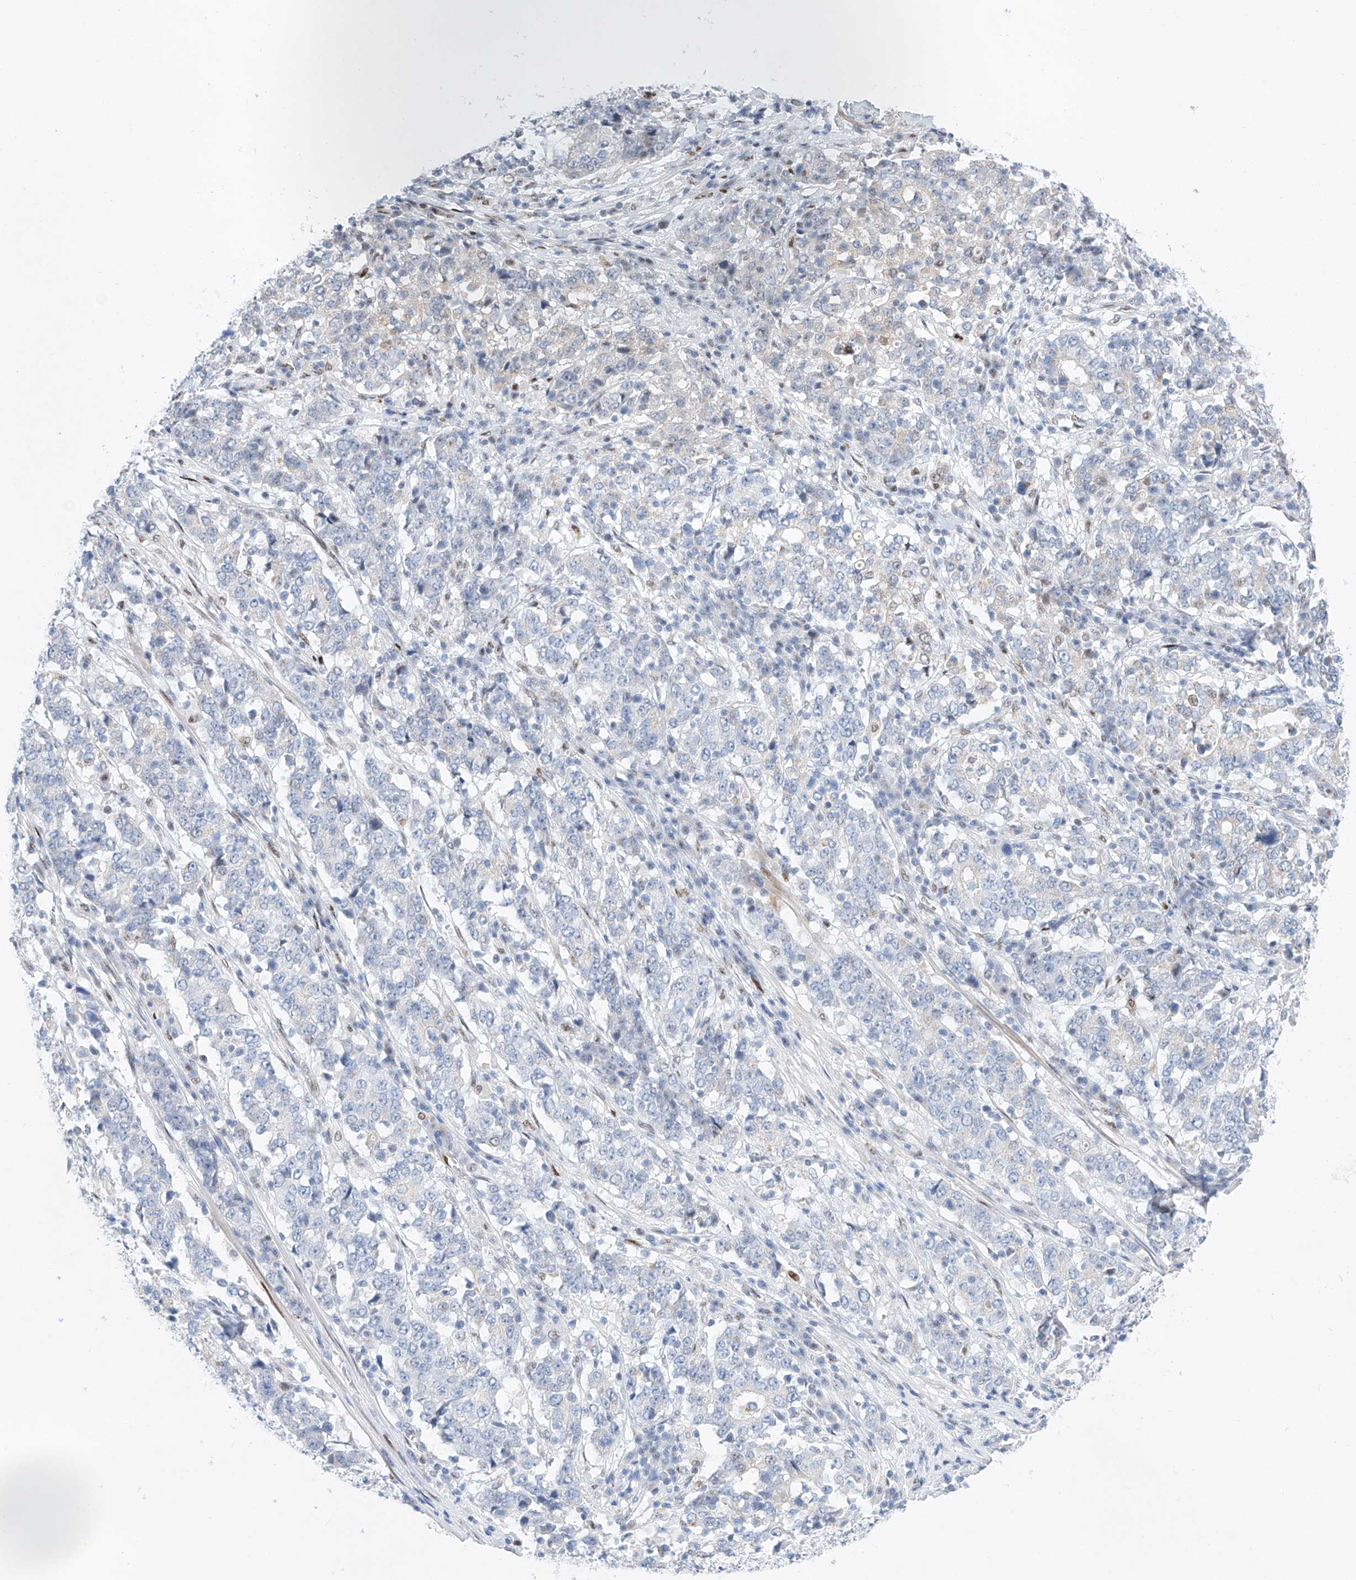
{"staining": {"intensity": "negative", "quantity": "none", "location": "none"}, "tissue": "stomach cancer", "cell_type": "Tumor cells", "image_type": "cancer", "snomed": [{"axis": "morphology", "description": "Adenocarcinoma, NOS"}, {"axis": "topography", "description": "Stomach"}], "caption": "The image demonstrates no significant positivity in tumor cells of stomach adenocarcinoma.", "gene": "NT5C3B", "patient": {"sex": "male", "age": 59}}